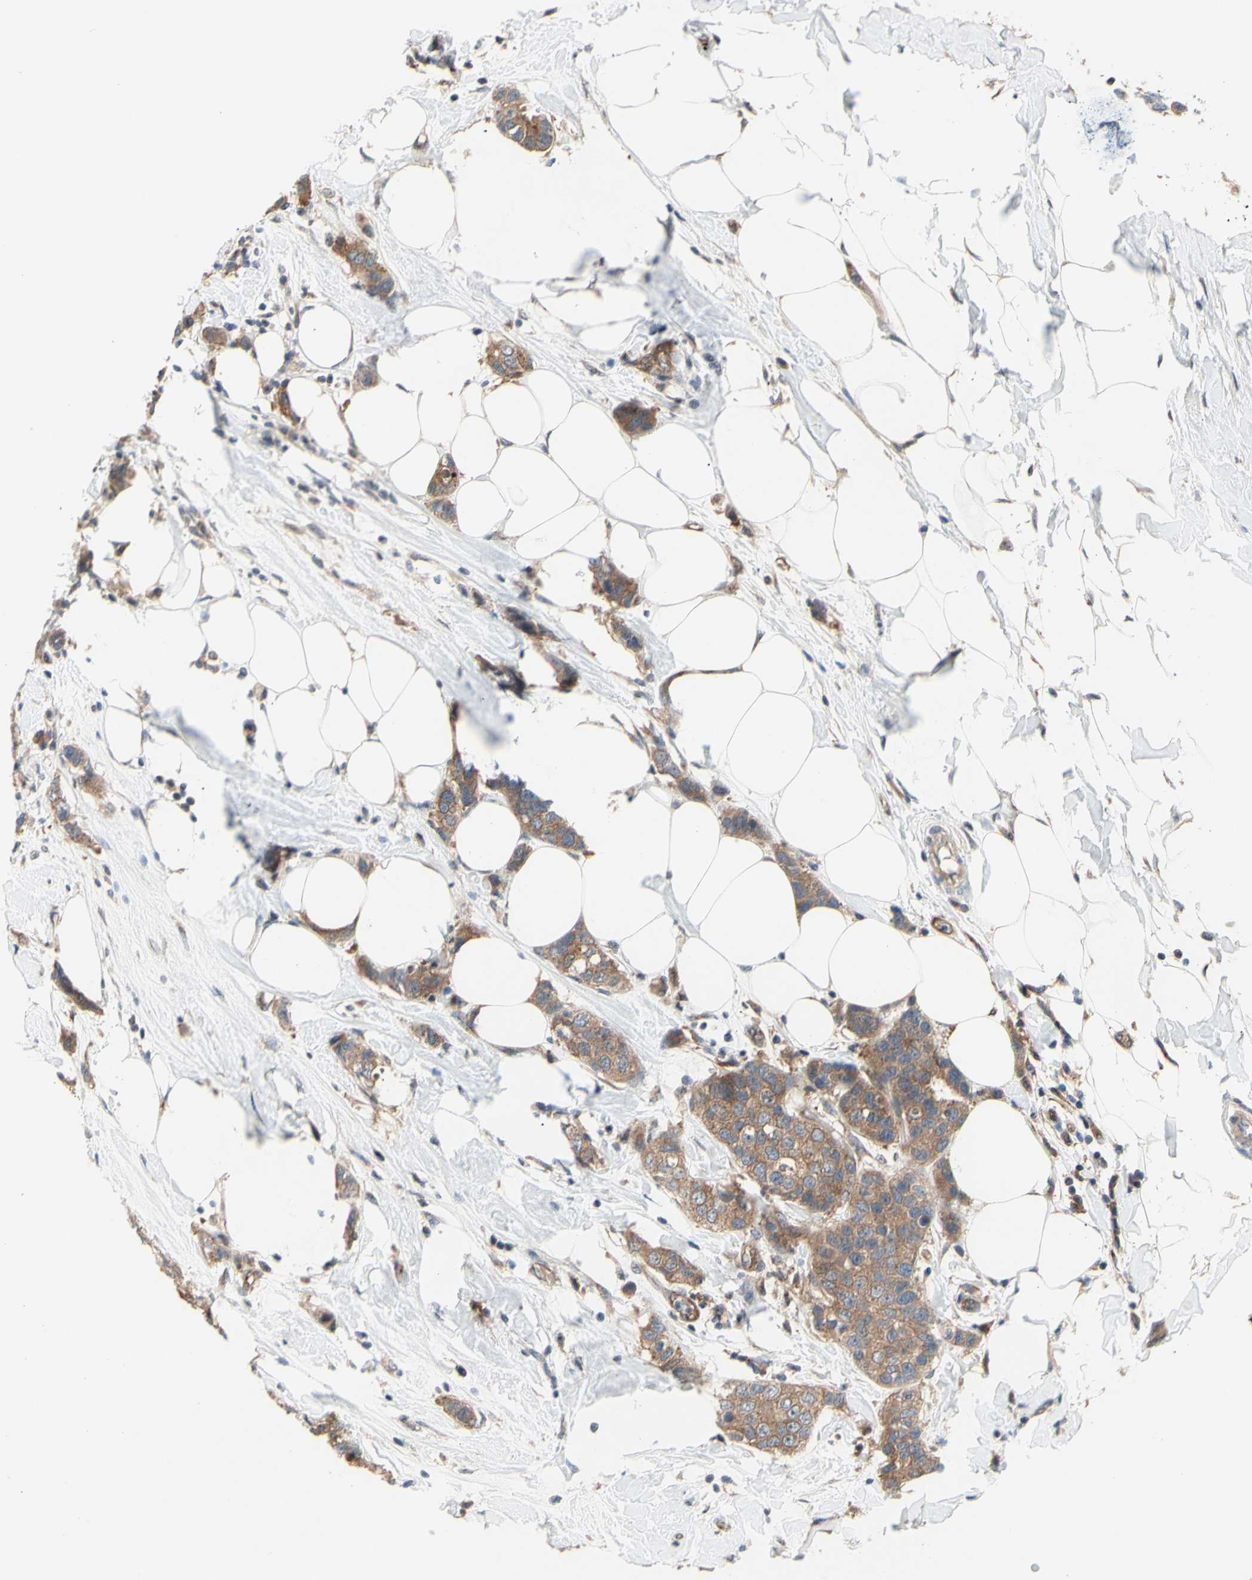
{"staining": {"intensity": "moderate", "quantity": ">75%", "location": "cytoplasmic/membranous"}, "tissue": "breast cancer", "cell_type": "Tumor cells", "image_type": "cancer", "snomed": [{"axis": "morphology", "description": "Normal tissue, NOS"}, {"axis": "morphology", "description": "Duct carcinoma"}, {"axis": "topography", "description": "Breast"}], "caption": "This image exhibits IHC staining of human breast infiltrating ductal carcinoma, with medium moderate cytoplasmic/membranous expression in about >75% of tumor cells.", "gene": "DYNLRB1", "patient": {"sex": "female", "age": 50}}